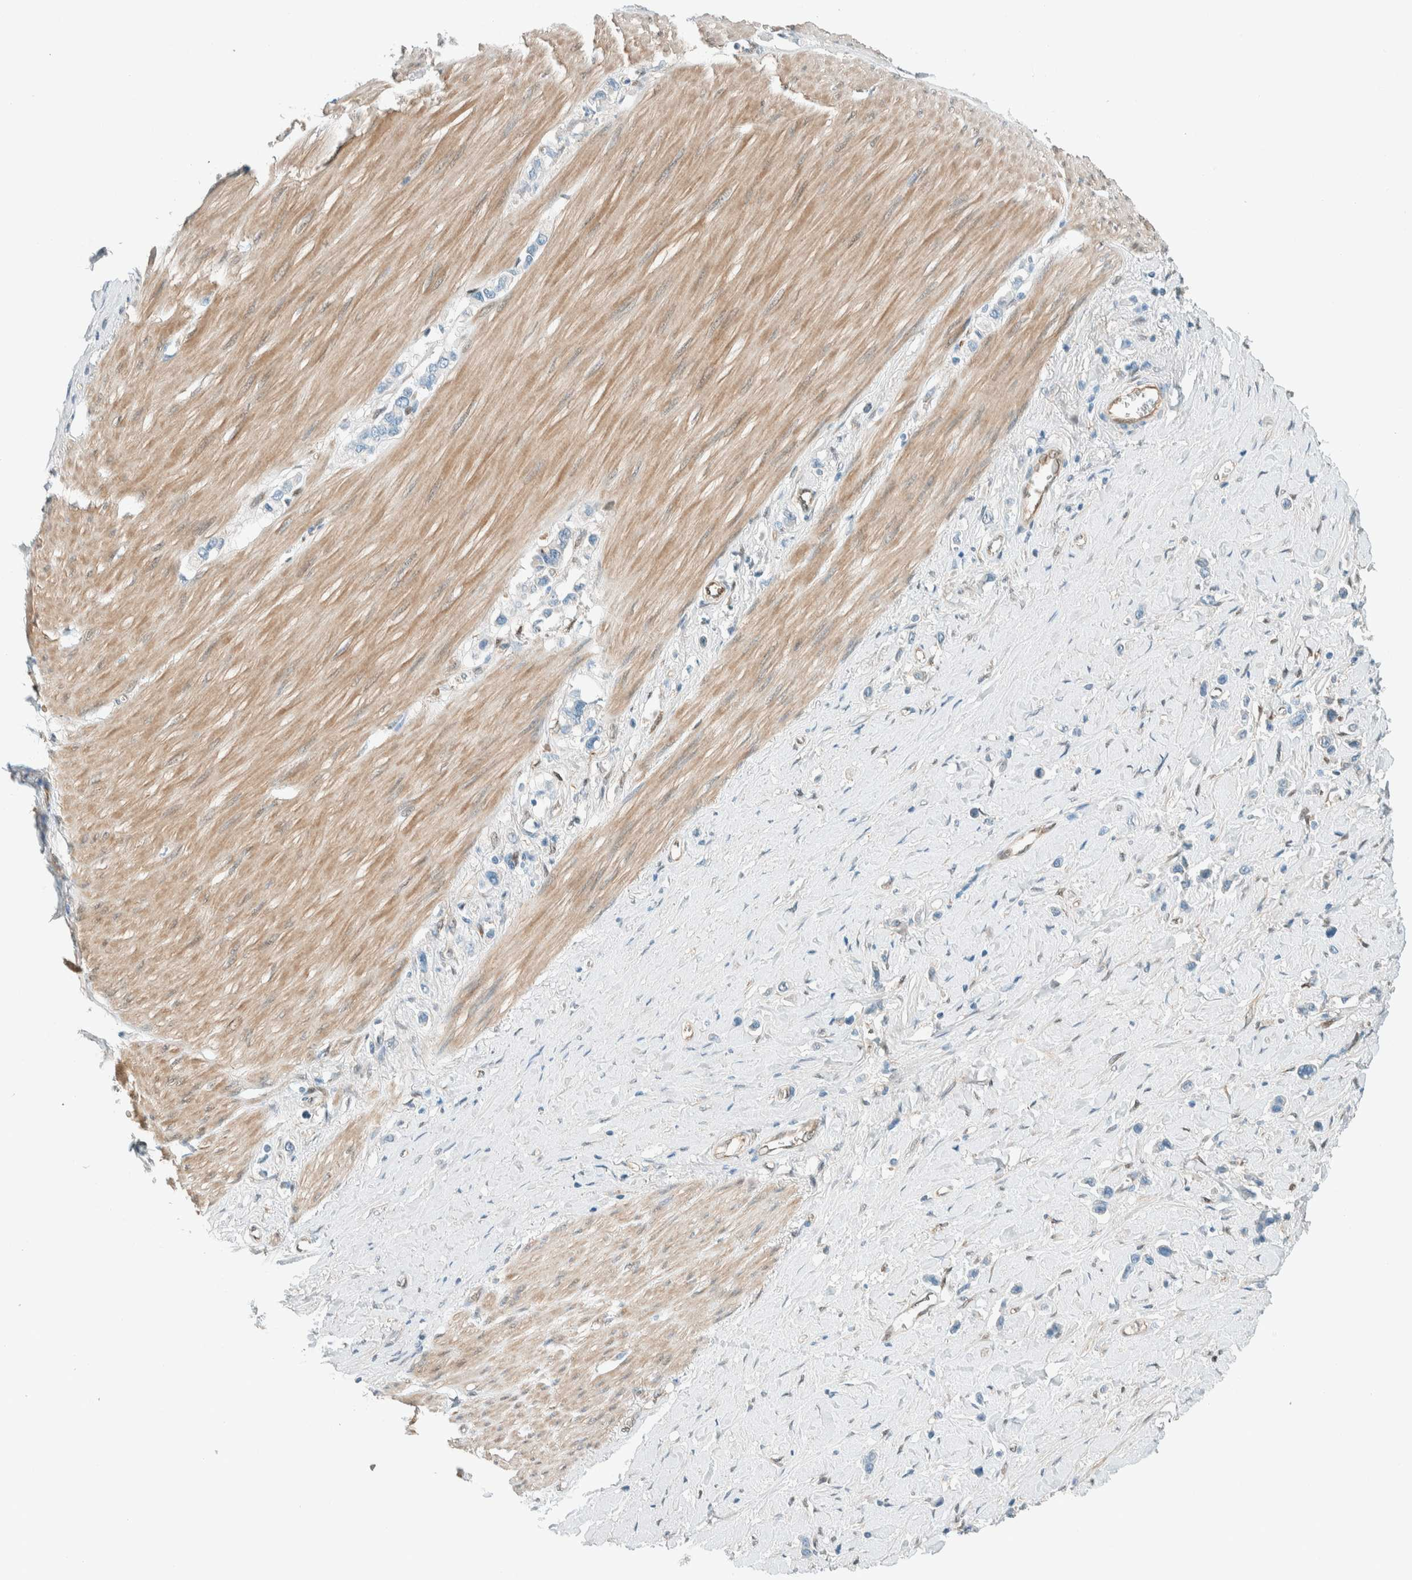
{"staining": {"intensity": "negative", "quantity": "none", "location": "none"}, "tissue": "stomach cancer", "cell_type": "Tumor cells", "image_type": "cancer", "snomed": [{"axis": "morphology", "description": "Adenocarcinoma, NOS"}, {"axis": "topography", "description": "Stomach"}], "caption": "This is an immunohistochemistry histopathology image of human stomach adenocarcinoma. There is no staining in tumor cells.", "gene": "NXN", "patient": {"sex": "female", "age": 65}}